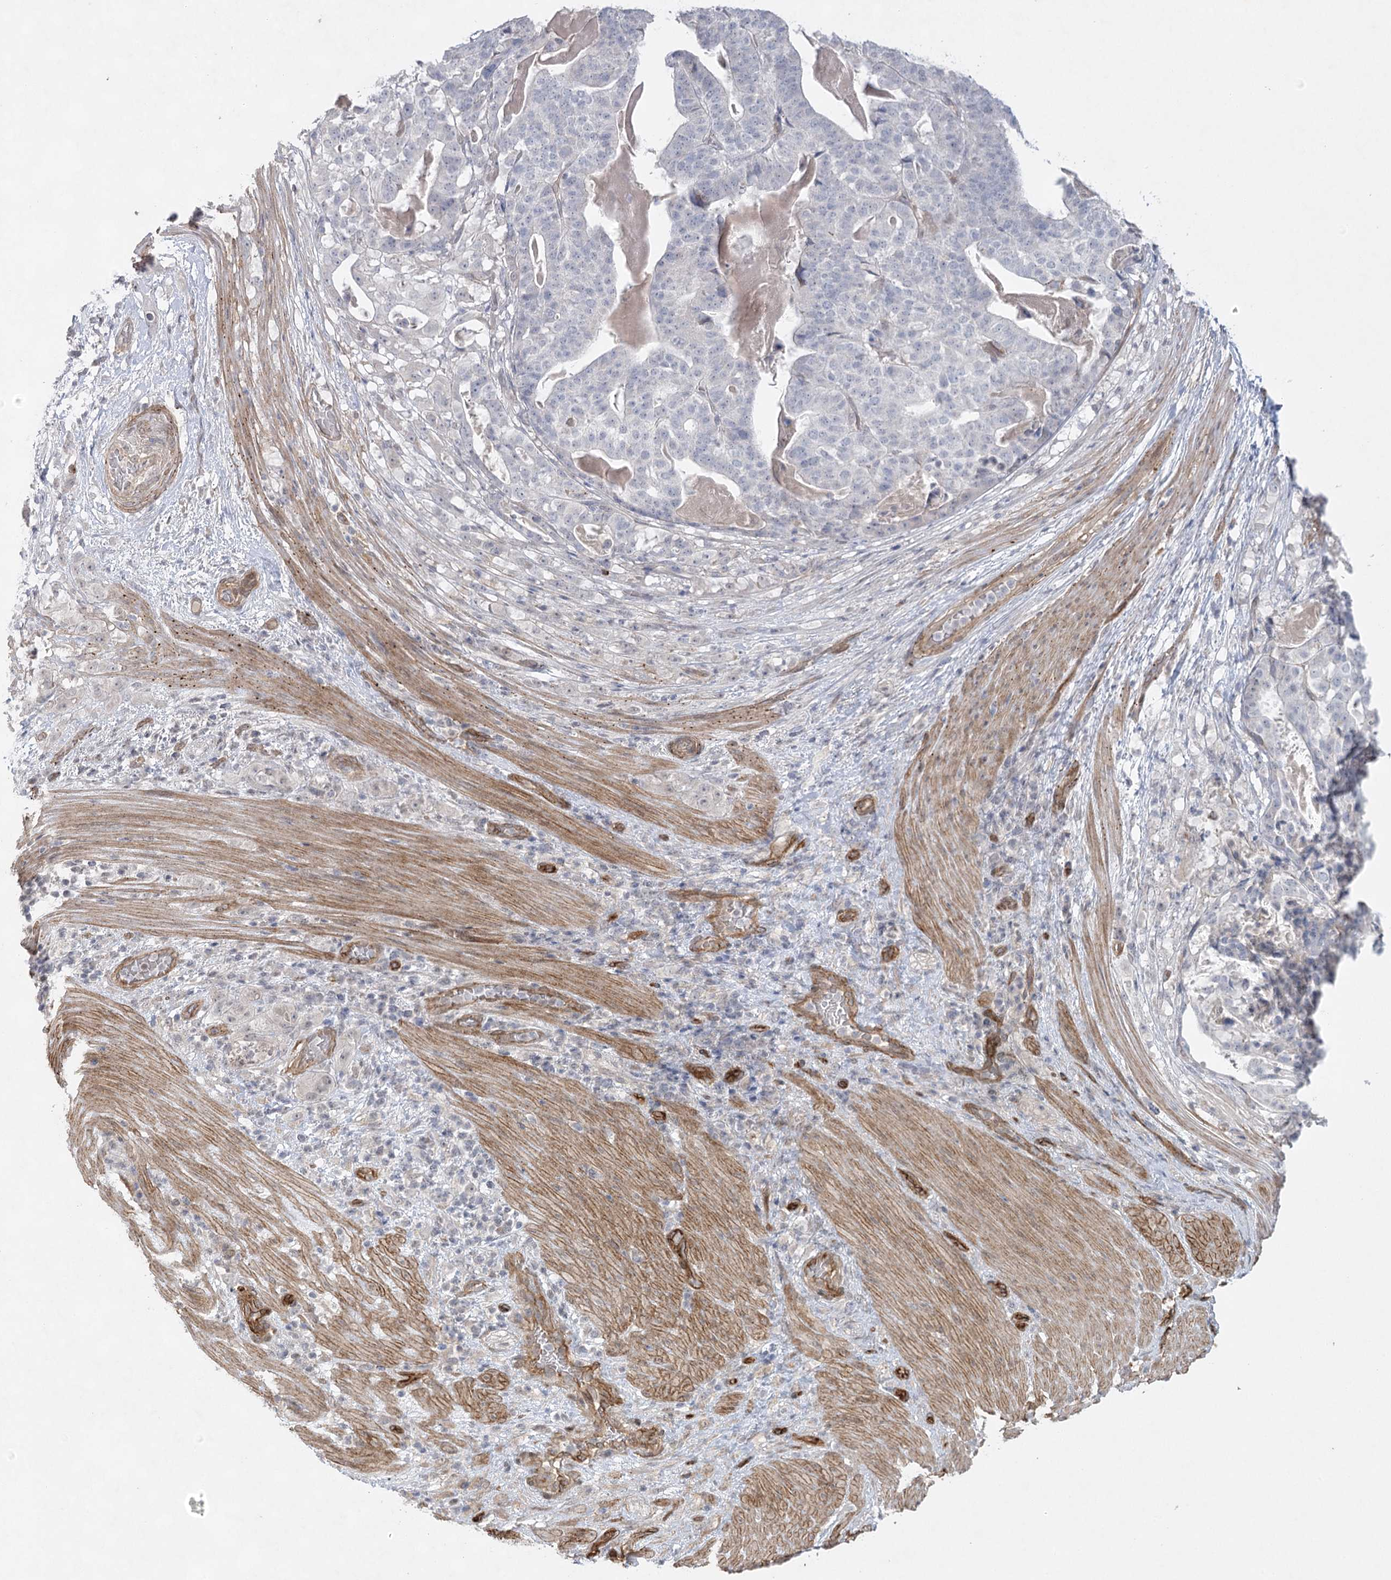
{"staining": {"intensity": "negative", "quantity": "none", "location": "none"}, "tissue": "stomach cancer", "cell_type": "Tumor cells", "image_type": "cancer", "snomed": [{"axis": "morphology", "description": "Adenocarcinoma, NOS"}, {"axis": "topography", "description": "Stomach"}], "caption": "Immunohistochemistry micrograph of neoplastic tissue: stomach cancer (adenocarcinoma) stained with DAB displays no significant protein staining in tumor cells.", "gene": "AMTN", "patient": {"sex": "male", "age": 48}}